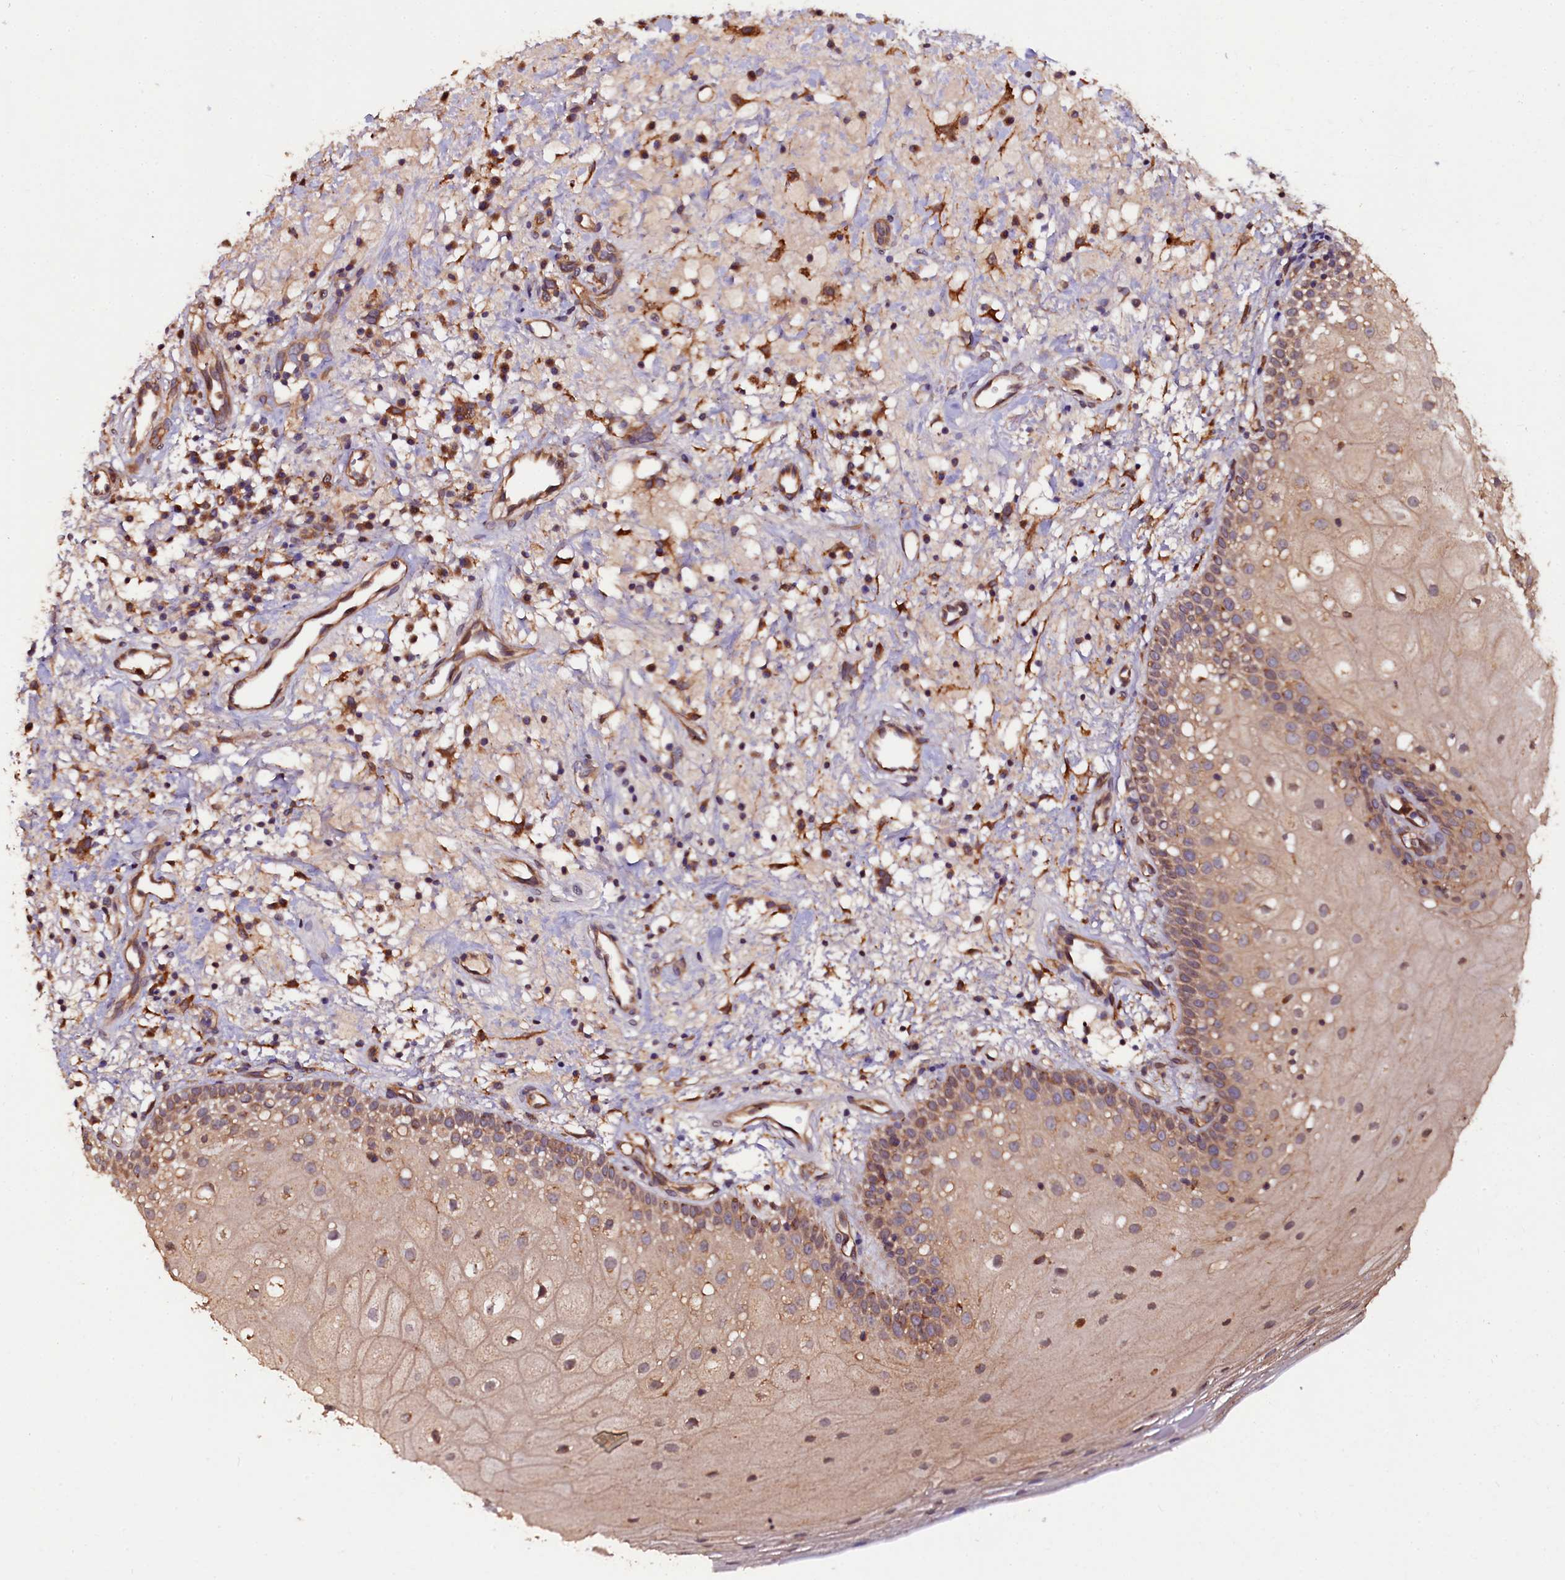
{"staining": {"intensity": "weak", "quantity": ">75%", "location": "cytoplasmic/membranous"}, "tissue": "oral mucosa", "cell_type": "Squamous epithelial cells", "image_type": "normal", "snomed": [{"axis": "morphology", "description": "Normal tissue, NOS"}, {"axis": "topography", "description": "Oral tissue"}], "caption": "Weak cytoplasmic/membranous protein positivity is identified in about >75% of squamous epithelial cells in oral mucosa.", "gene": "APPL2", "patient": {"sex": "male", "age": 74}}